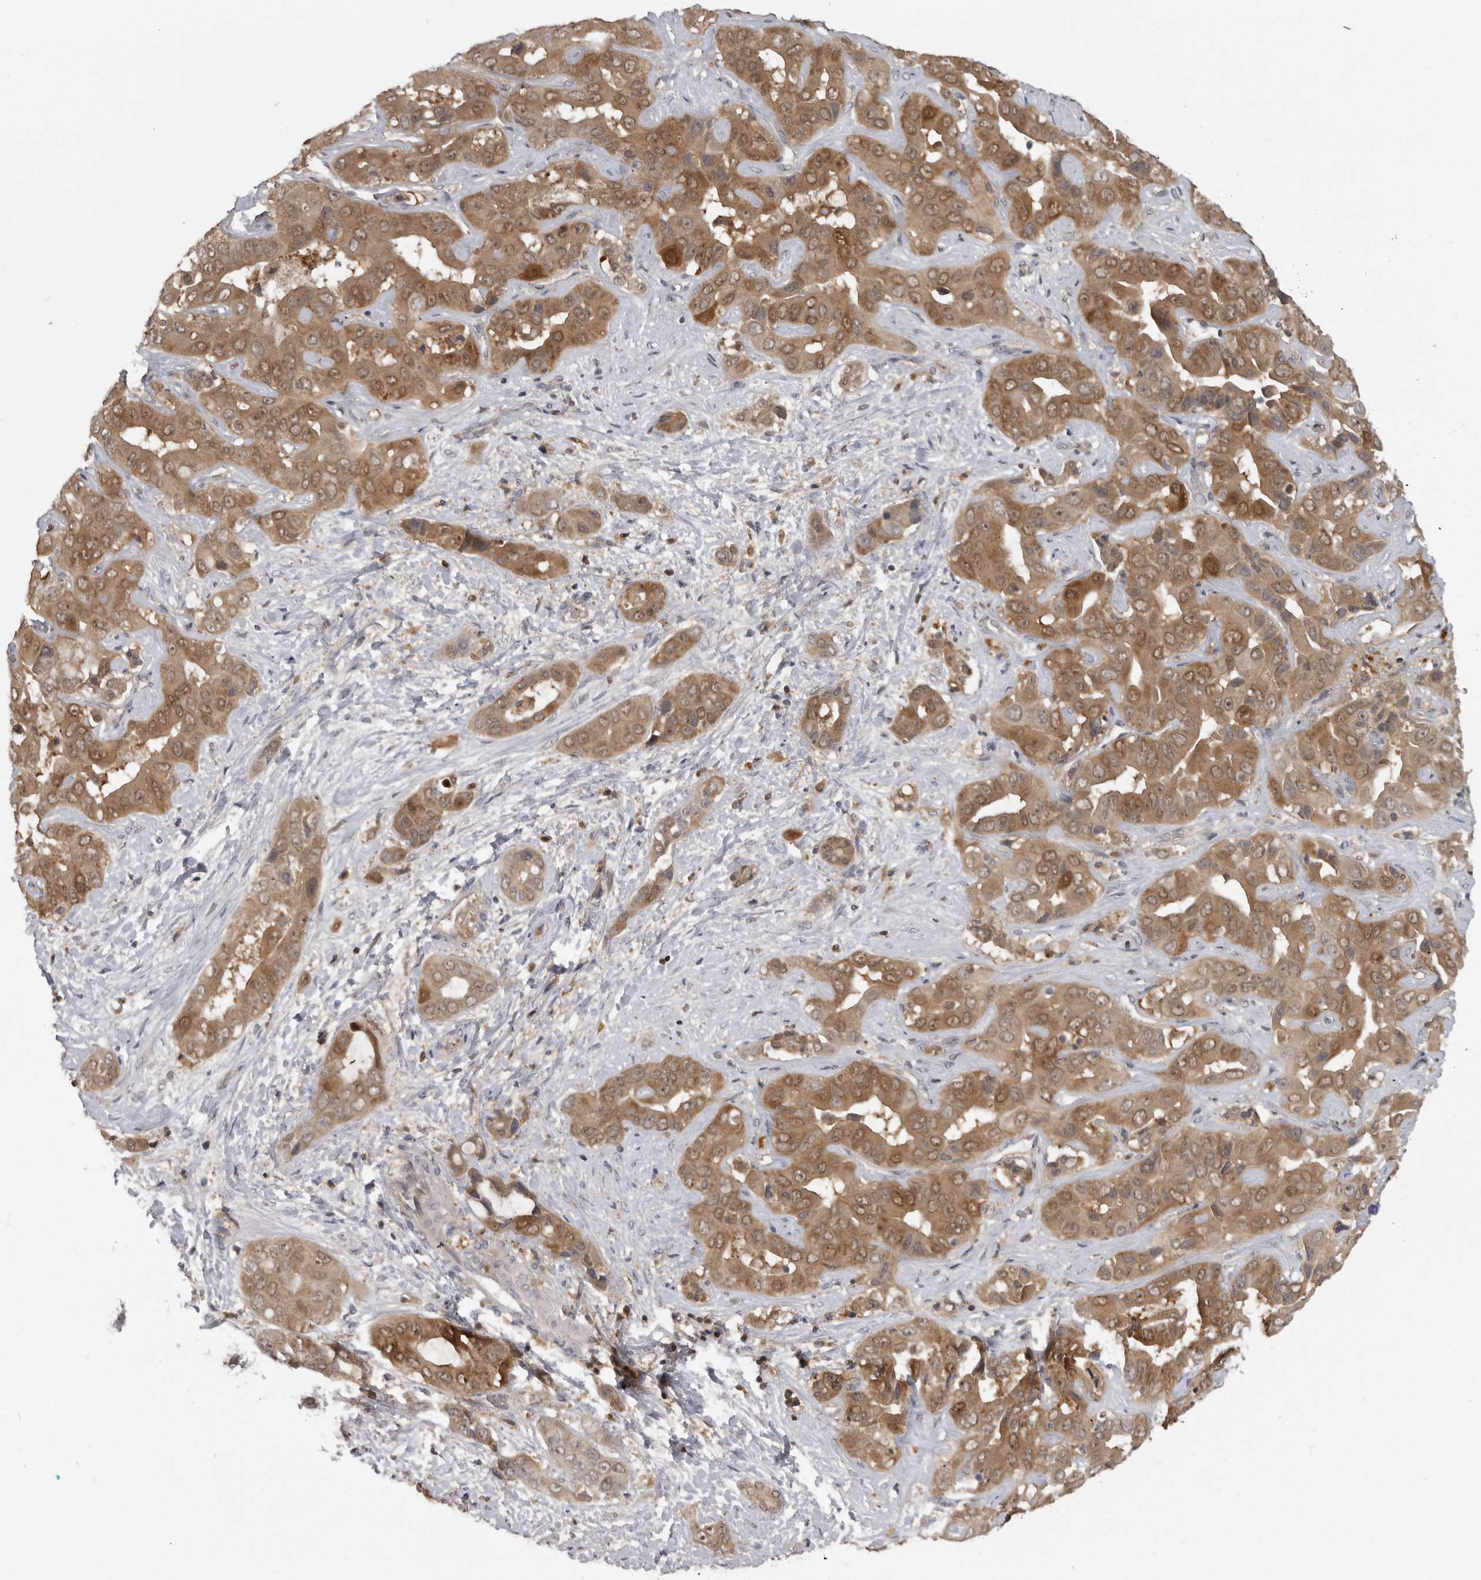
{"staining": {"intensity": "moderate", "quantity": ">75%", "location": "cytoplasmic/membranous,nuclear"}, "tissue": "liver cancer", "cell_type": "Tumor cells", "image_type": "cancer", "snomed": [{"axis": "morphology", "description": "Cholangiocarcinoma"}, {"axis": "topography", "description": "Liver"}], "caption": "This photomicrograph demonstrates immunohistochemistry (IHC) staining of human liver cancer (cholangiocarcinoma), with medium moderate cytoplasmic/membranous and nuclear staining in approximately >75% of tumor cells.", "gene": "MAPK13", "patient": {"sex": "female", "age": 52}}